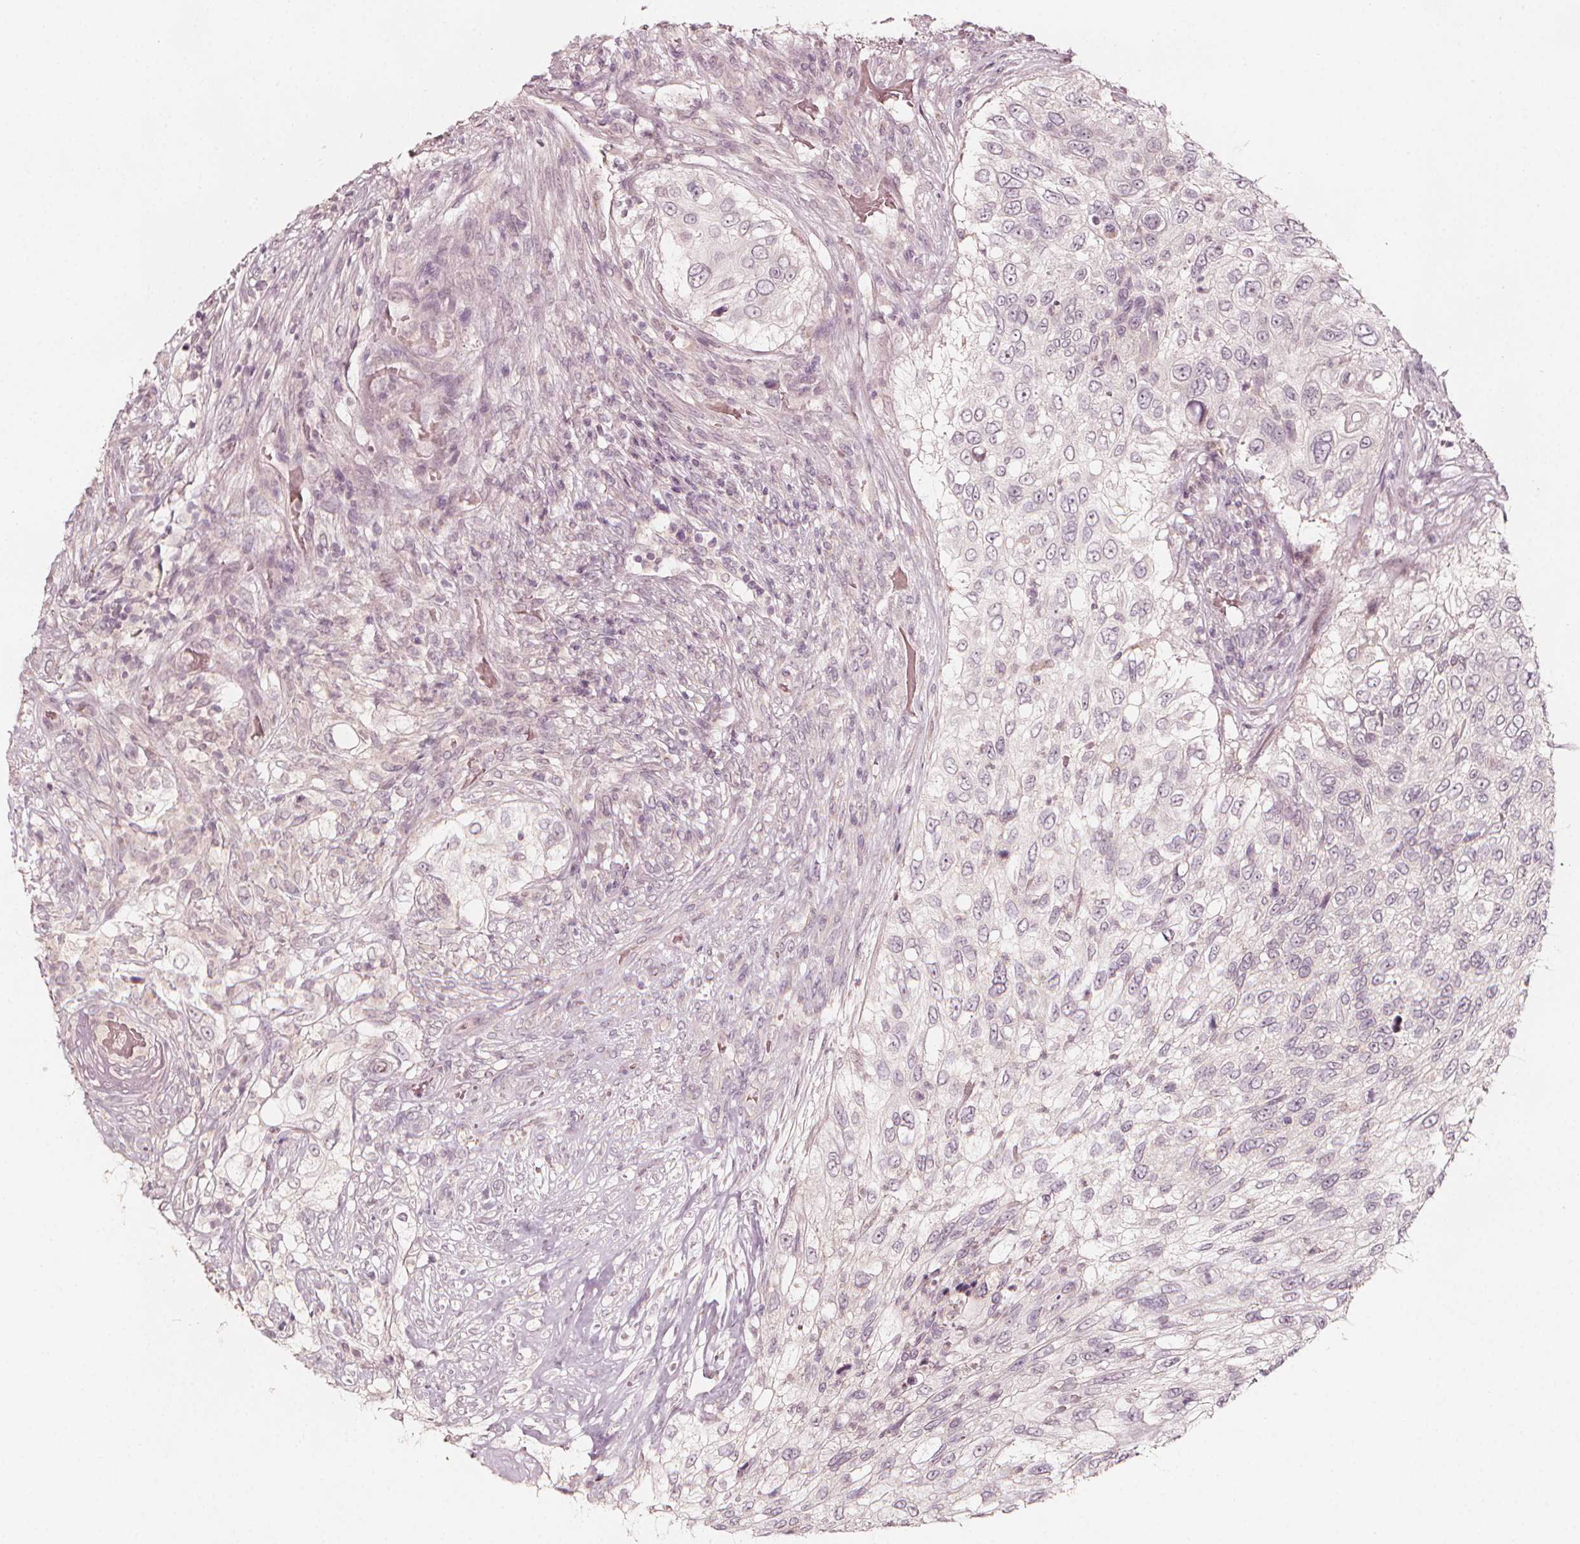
{"staining": {"intensity": "negative", "quantity": "none", "location": "none"}, "tissue": "urothelial cancer", "cell_type": "Tumor cells", "image_type": "cancer", "snomed": [{"axis": "morphology", "description": "Urothelial carcinoma, High grade"}, {"axis": "topography", "description": "Urinary bladder"}], "caption": "There is no significant positivity in tumor cells of high-grade urothelial carcinoma.", "gene": "NPC1L1", "patient": {"sex": "female", "age": 60}}